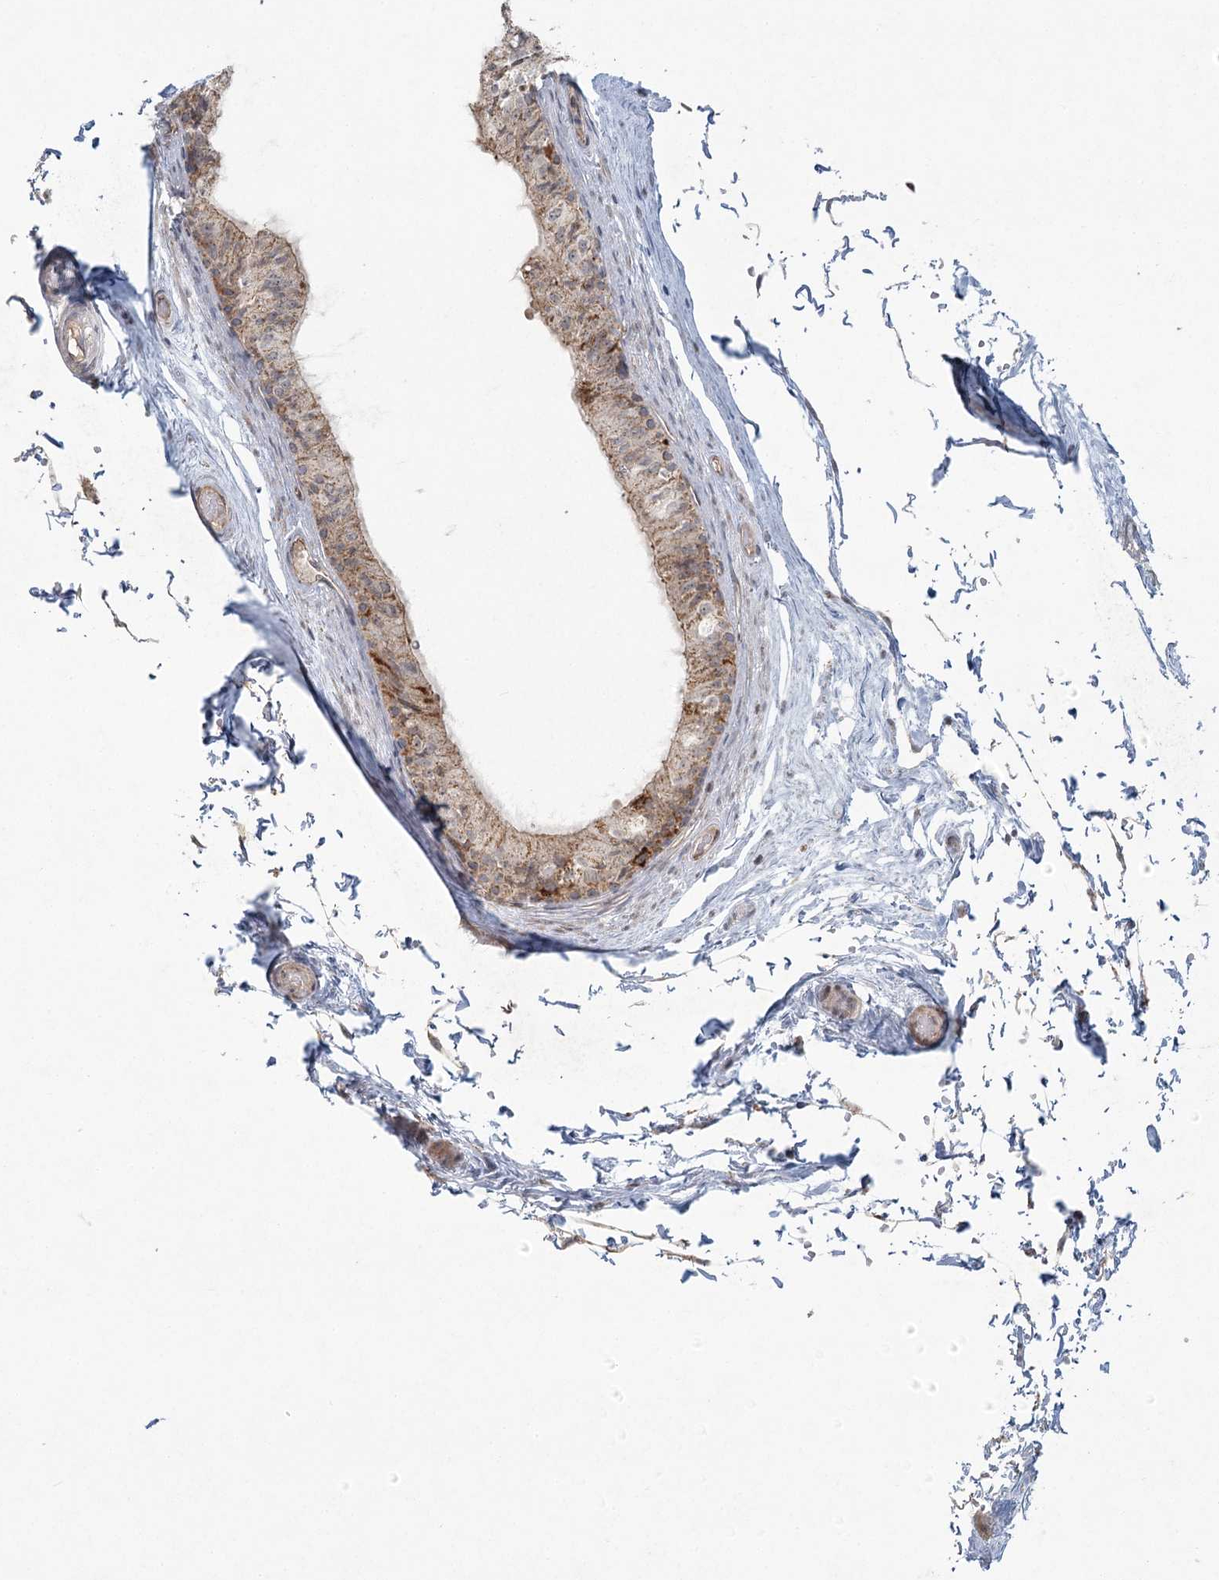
{"staining": {"intensity": "moderate", "quantity": ">75%", "location": "cytoplasmic/membranous"}, "tissue": "epididymis", "cell_type": "Glandular cells", "image_type": "normal", "snomed": [{"axis": "morphology", "description": "Normal tissue, NOS"}, {"axis": "topography", "description": "Epididymis"}], "caption": "This micrograph demonstrates immunohistochemistry (IHC) staining of normal epididymis, with medium moderate cytoplasmic/membranous positivity in about >75% of glandular cells.", "gene": "LACTB", "patient": {"sex": "male", "age": 79}}